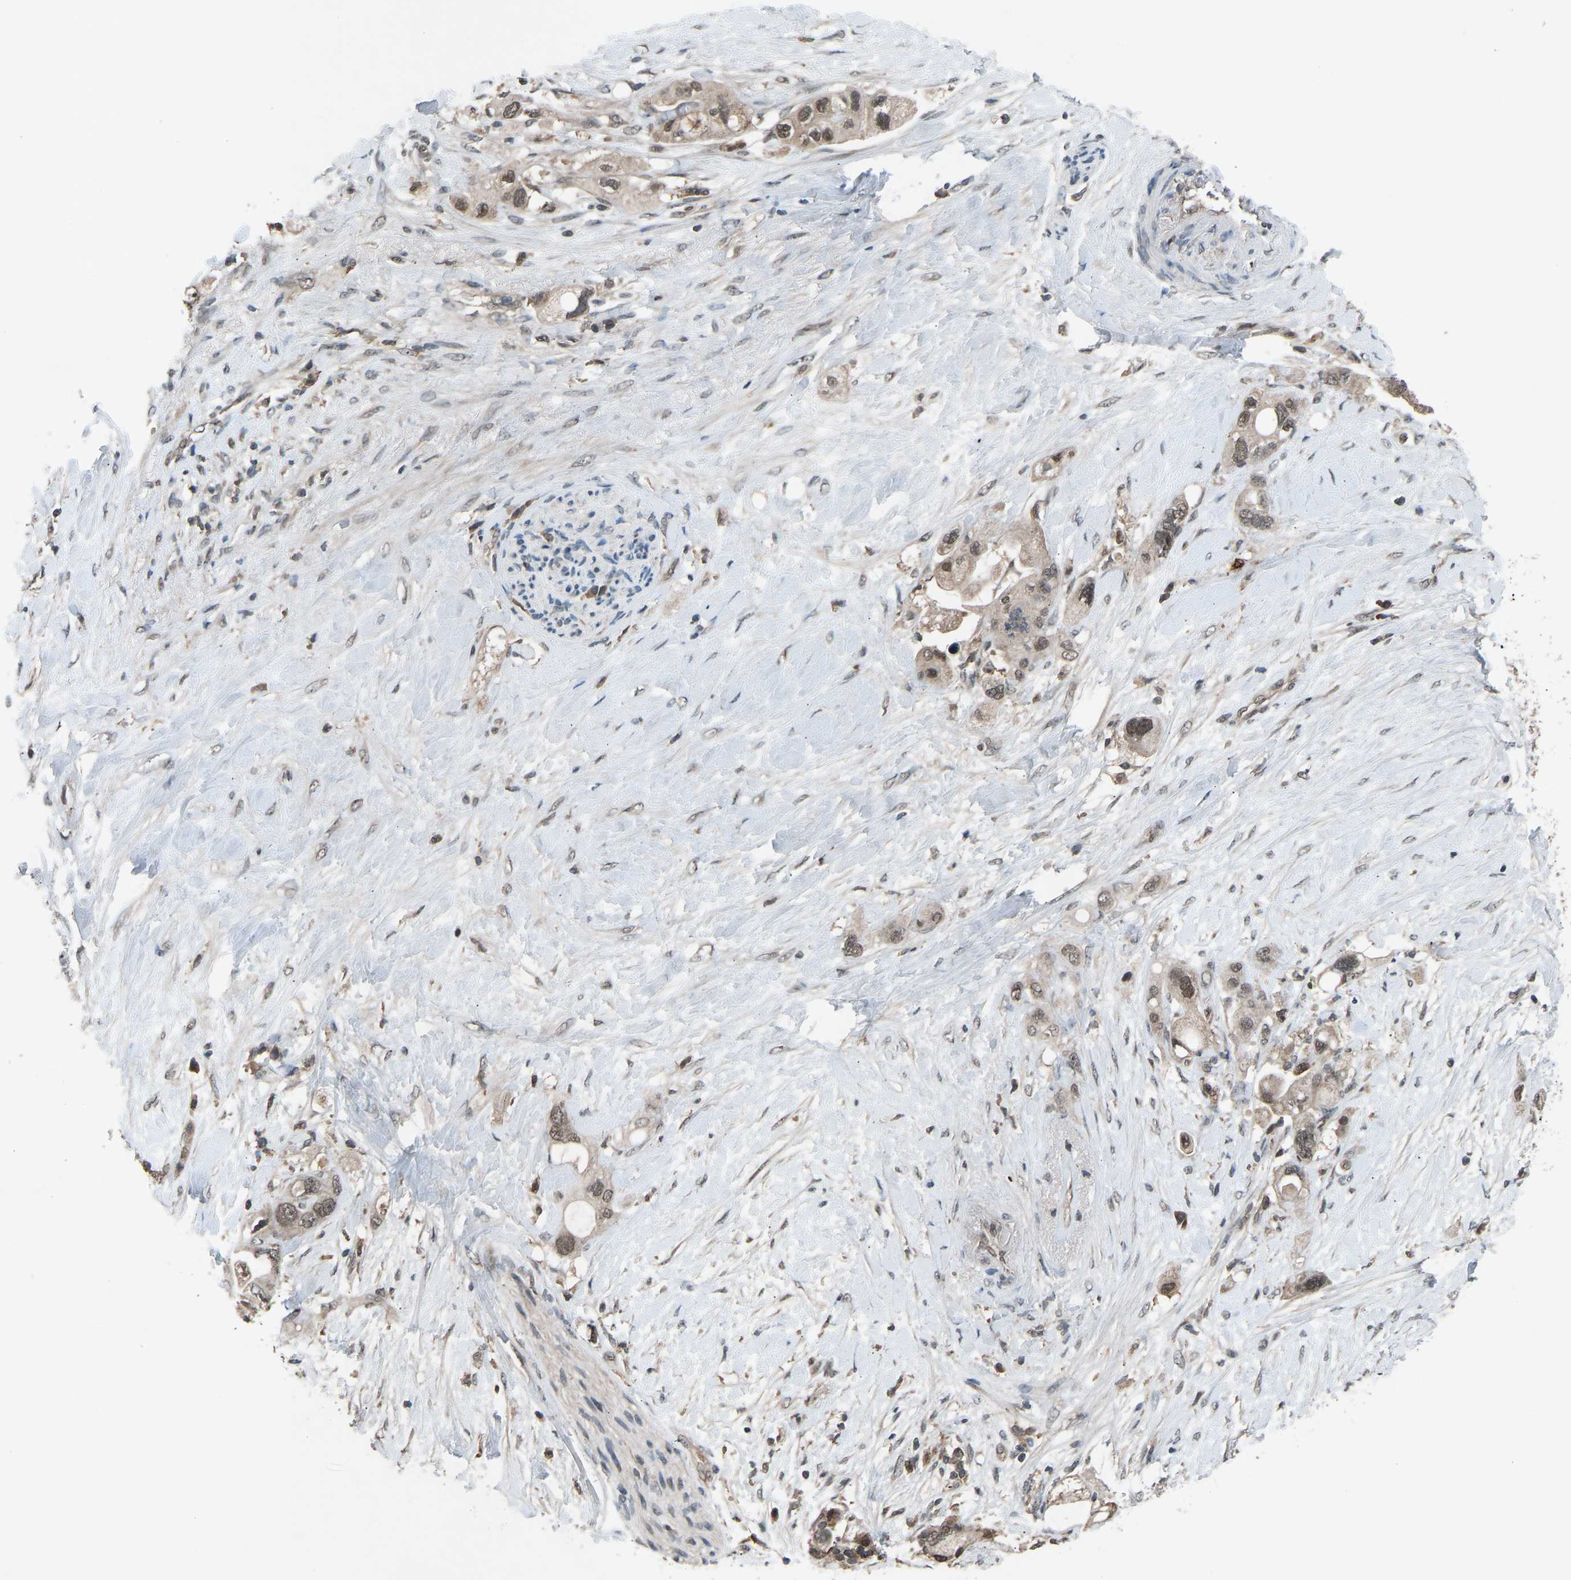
{"staining": {"intensity": "moderate", "quantity": ">75%", "location": "cytoplasmic/membranous,nuclear"}, "tissue": "pancreatic cancer", "cell_type": "Tumor cells", "image_type": "cancer", "snomed": [{"axis": "morphology", "description": "Adenocarcinoma, NOS"}, {"axis": "topography", "description": "Pancreas"}], "caption": "Immunohistochemical staining of pancreatic cancer (adenocarcinoma) displays medium levels of moderate cytoplasmic/membranous and nuclear protein expression in approximately >75% of tumor cells.", "gene": "SLC43A1", "patient": {"sex": "female", "age": 56}}